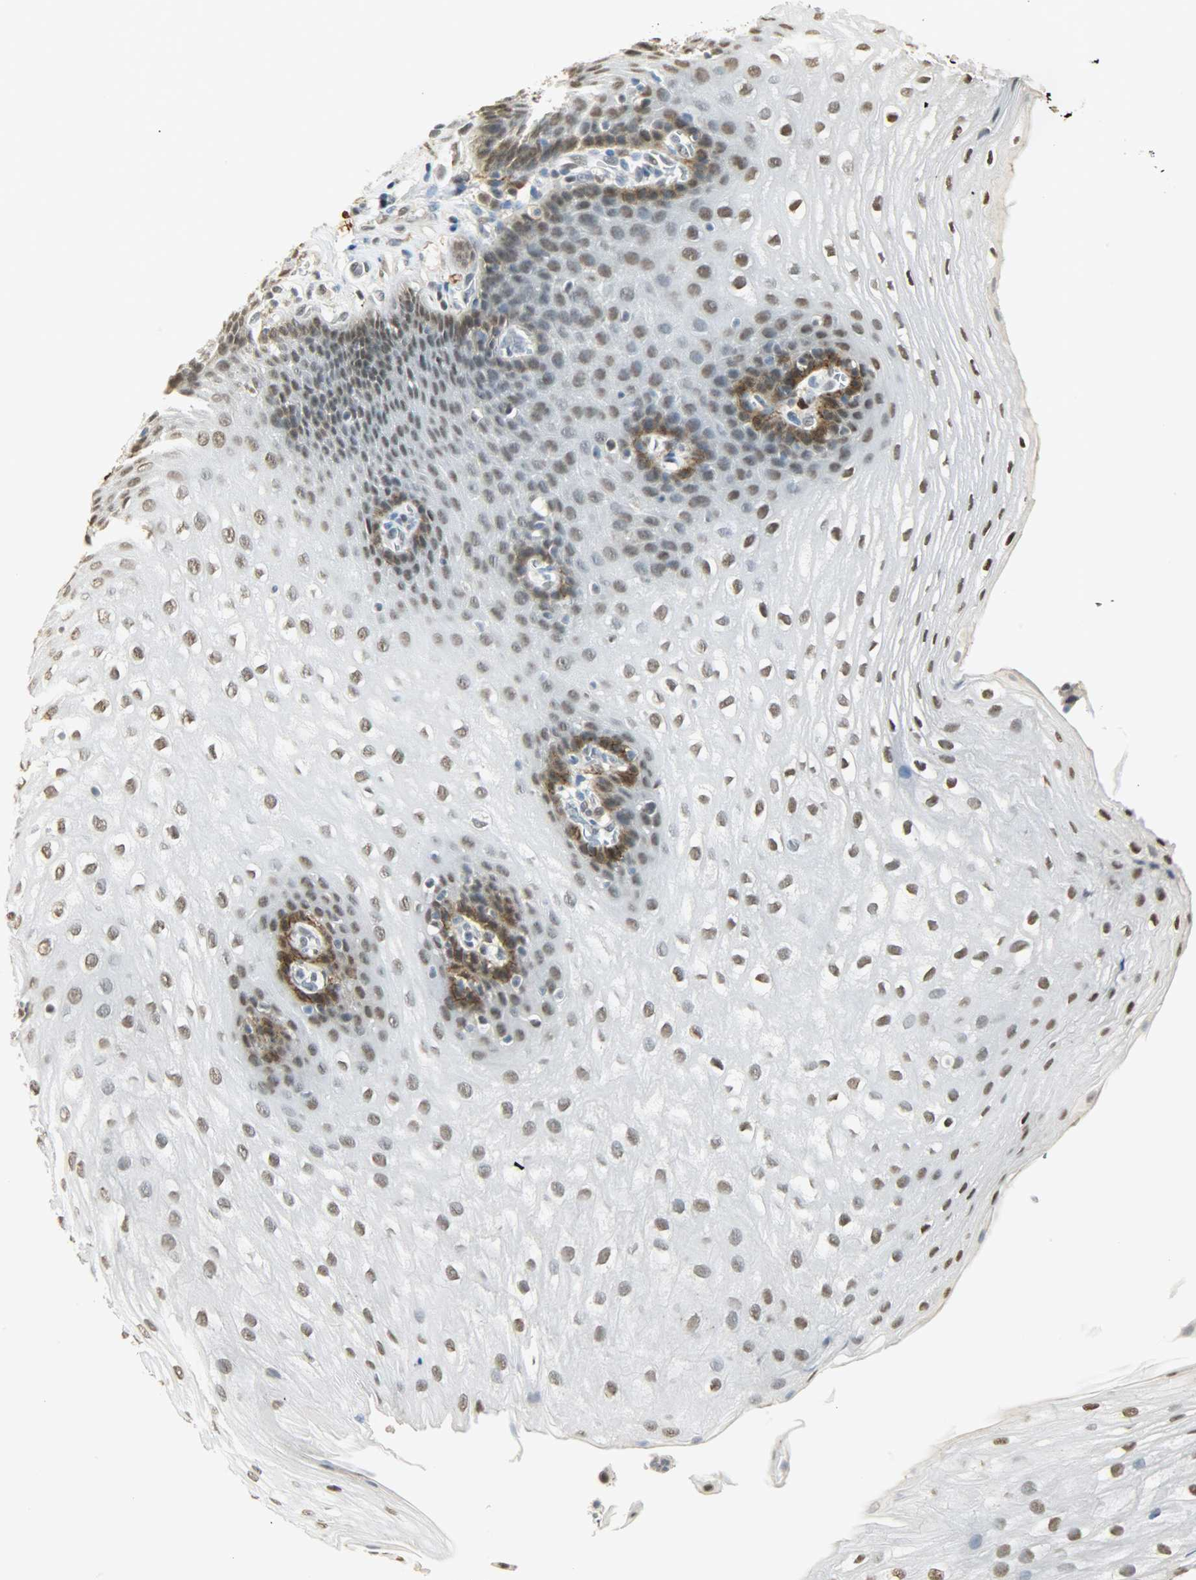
{"staining": {"intensity": "moderate", "quantity": ">75%", "location": "nuclear"}, "tissue": "esophagus", "cell_type": "Squamous epithelial cells", "image_type": "normal", "snomed": [{"axis": "morphology", "description": "Normal tissue, NOS"}, {"axis": "topography", "description": "Esophagus"}], "caption": "DAB immunohistochemical staining of normal esophagus demonstrates moderate nuclear protein positivity in approximately >75% of squamous epithelial cells. (DAB (3,3'-diaminobenzidine) = brown stain, brightfield microscopy at high magnification).", "gene": "NGFR", "patient": {"sex": "male", "age": 48}}